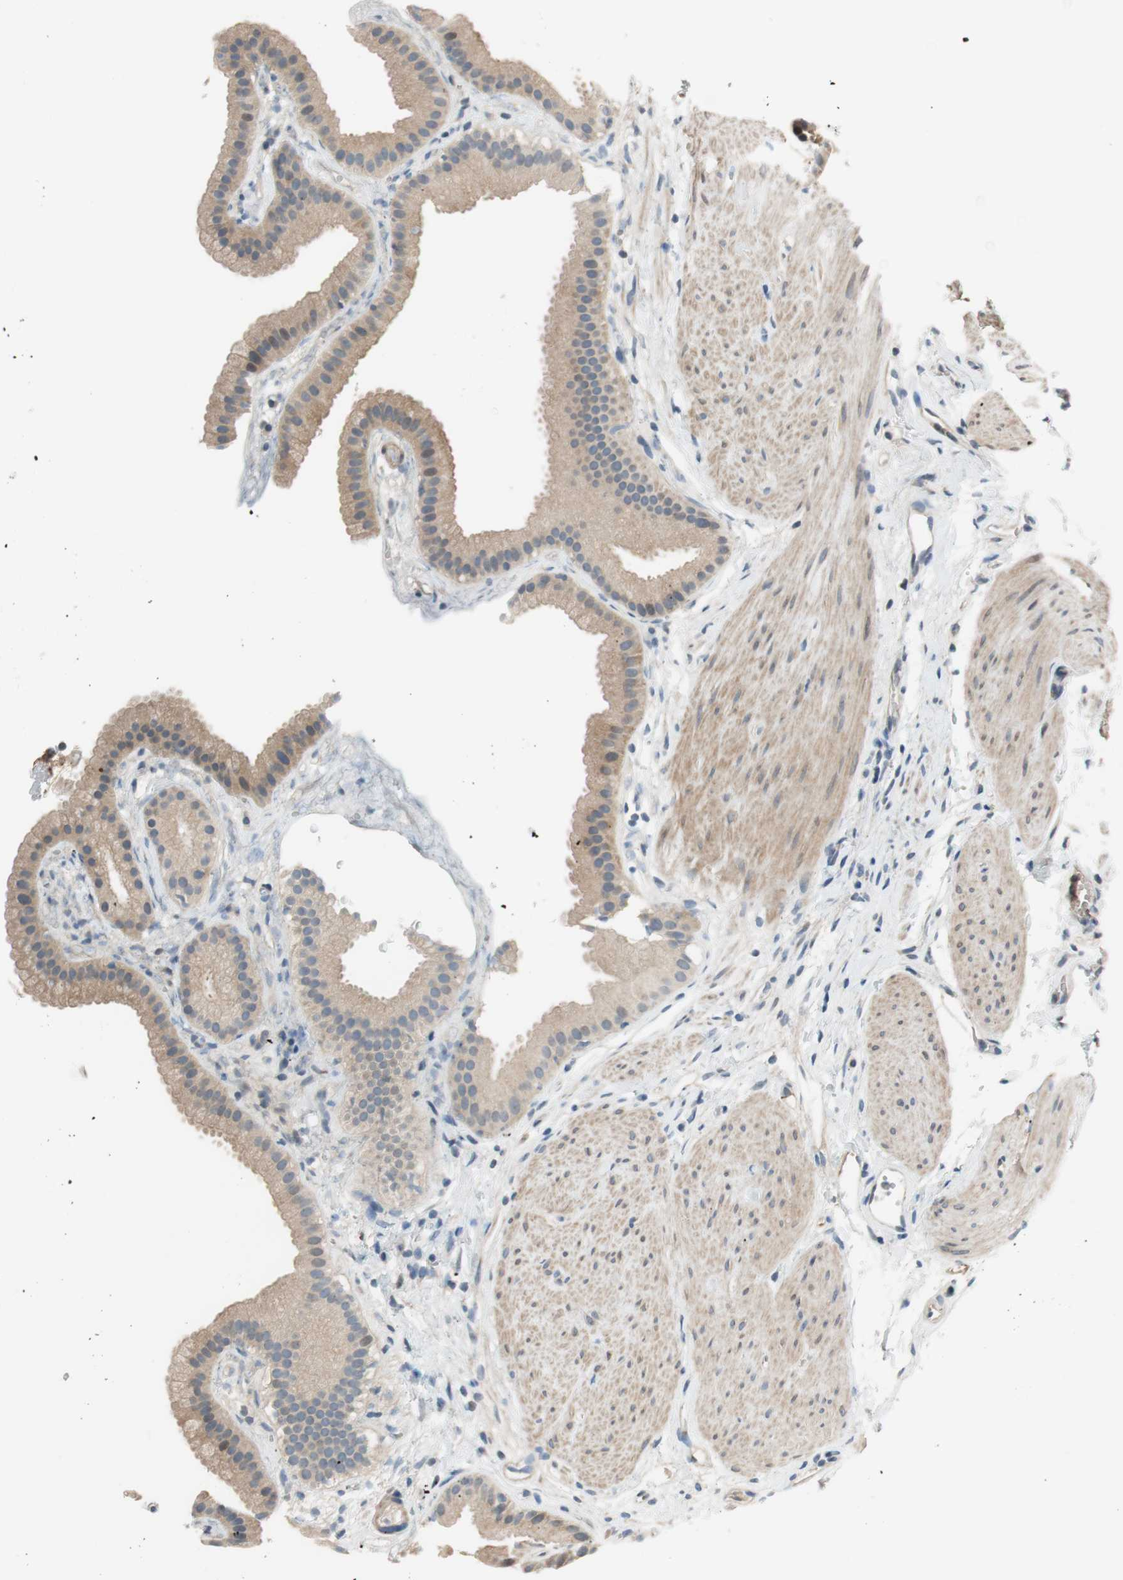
{"staining": {"intensity": "weak", "quantity": ">75%", "location": "cytoplasmic/membranous"}, "tissue": "gallbladder", "cell_type": "Glandular cells", "image_type": "normal", "snomed": [{"axis": "morphology", "description": "Normal tissue, NOS"}, {"axis": "topography", "description": "Gallbladder"}], "caption": "Immunohistochemistry photomicrograph of unremarkable human gallbladder stained for a protein (brown), which displays low levels of weak cytoplasmic/membranous expression in approximately >75% of glandular cells.", "gene": "C4A", "patient": {"sex": "female", "age": 64}}